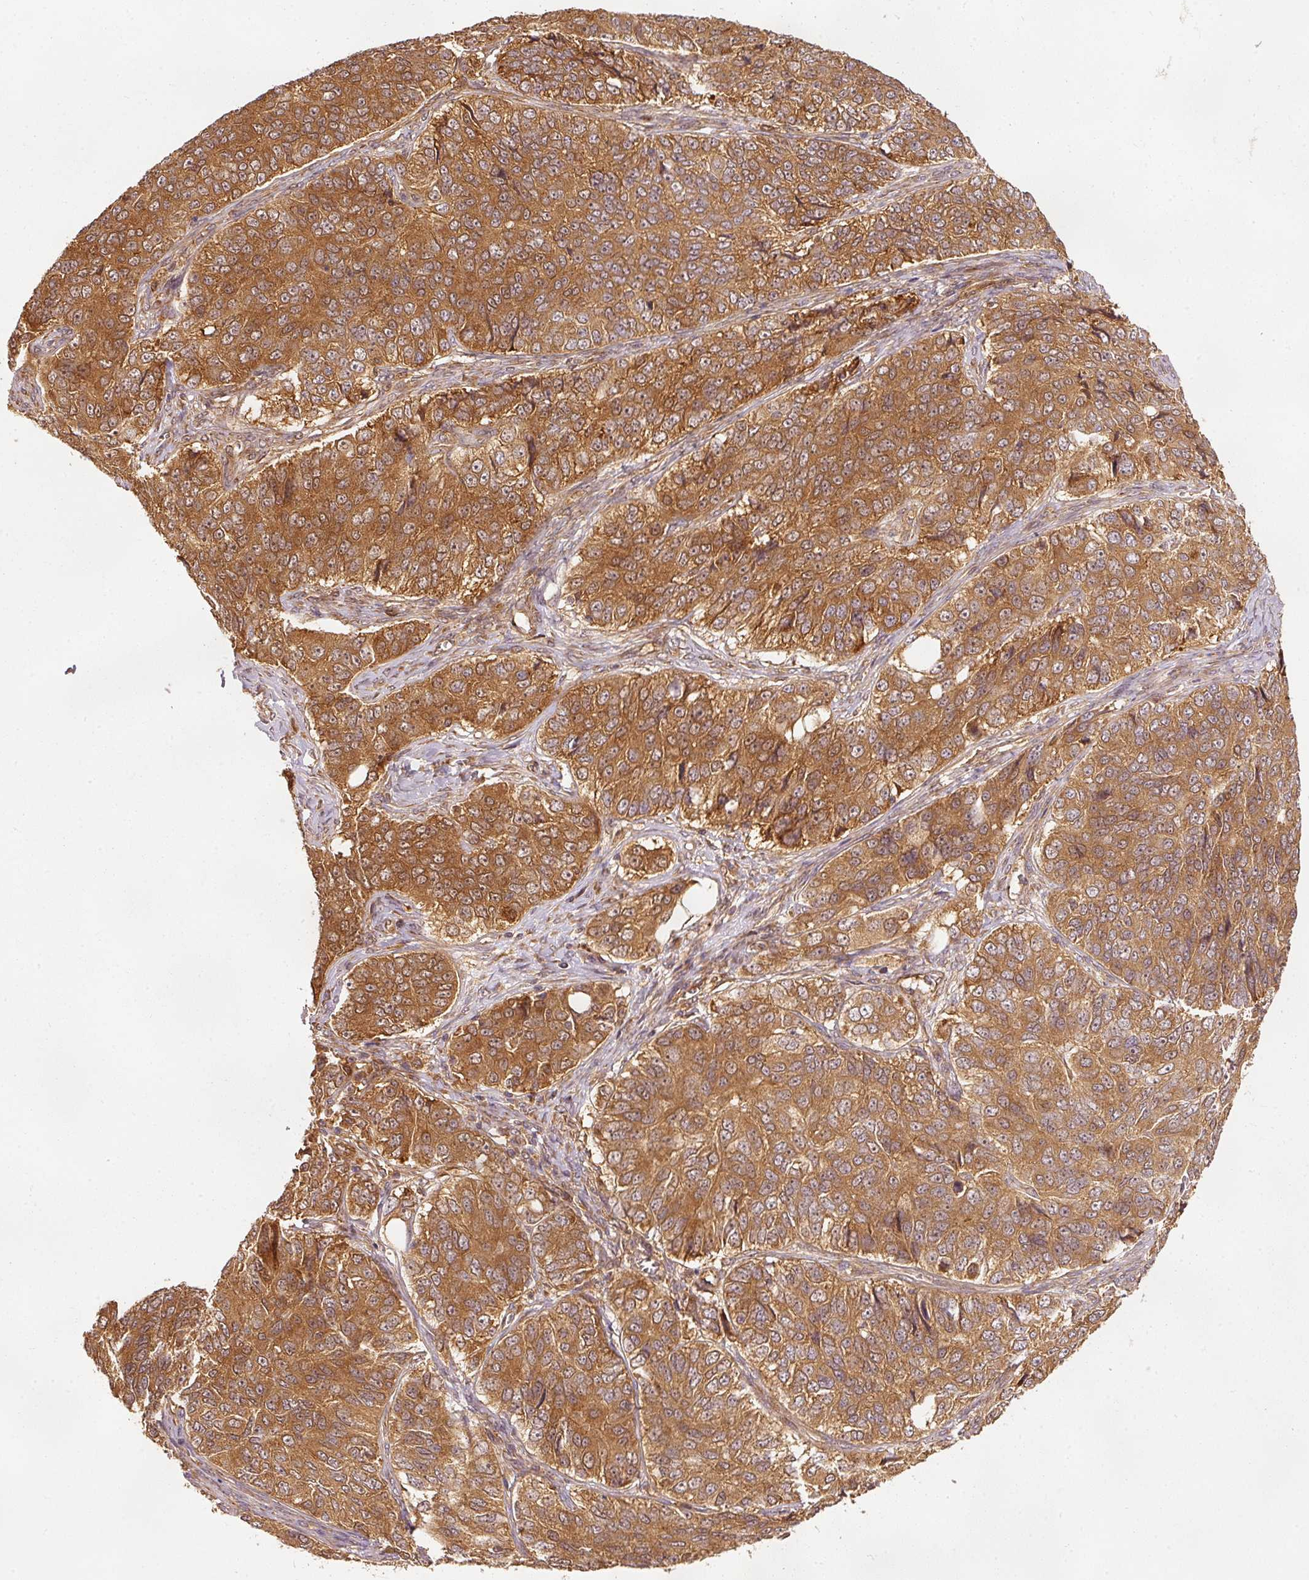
{"staining": {"intensity": "strong", "quantity": ">75%", "location": "cytoplasmic/membranous"}, "tissue": "ovarian cancer", "cell_type": "Tumor cells", "image_type": "cancer", "snomed": [{"axis": "morphology", "description": "Carcinoma, endometroid"}, {"axis": "topography", "description": "Ovary"}], "caption": "IHC (DAB (3,3'-diaminobenzidine)) staining of ovarian cancer reveals strong cytoplasmic/membranous protein positivity in approximately >75% of tumor cells. The staining is performed using DAB (3,3'-diaminobenzidine) brown chromogen to label protein expression. The nuclei are counter-stained blue using hematoxylin.", "gene": "EIF3B", "patient": {"sex": "female", "age": 51}}